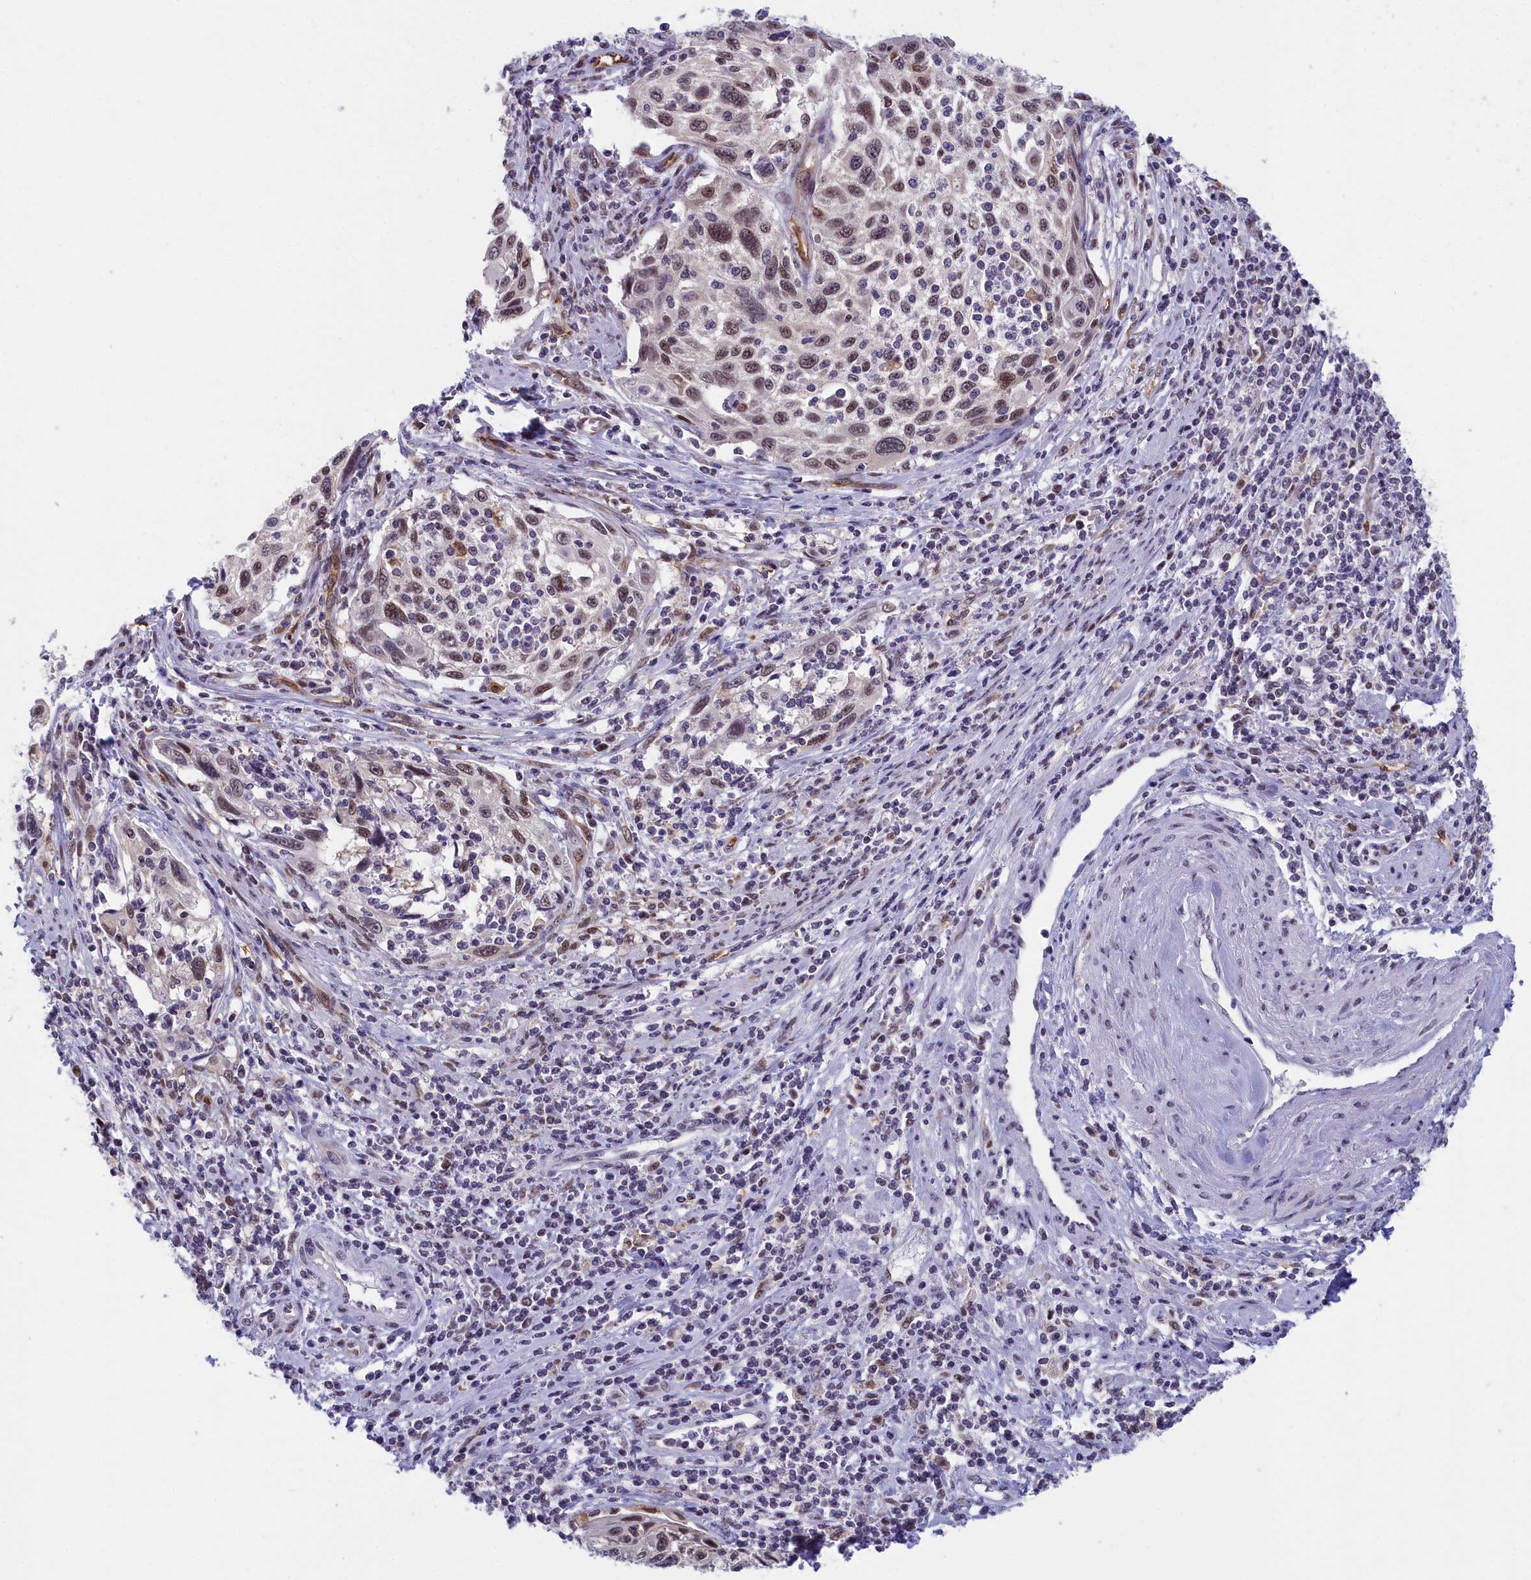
{"staining": {"intensity": "moderate", "quantity": ">75%", "location": "nuclear"}, "tissue": "cervical cancer", "cell_type": "Tumor cells", "image_type": "cancer", "snomed": [{"axis": "morphology", "description": "Squamous cell carcinoma, NOS"}, {"axis": "topography", "description": "Cervix"}], "caption": "A histopathology image of squamous cell carcinoma (cervical) stained for a protein demonstrates moderate nuclear brown staining in tumor cells.", "gene": "CCDC97", "patient": {"sex": "female", "age": 70}}